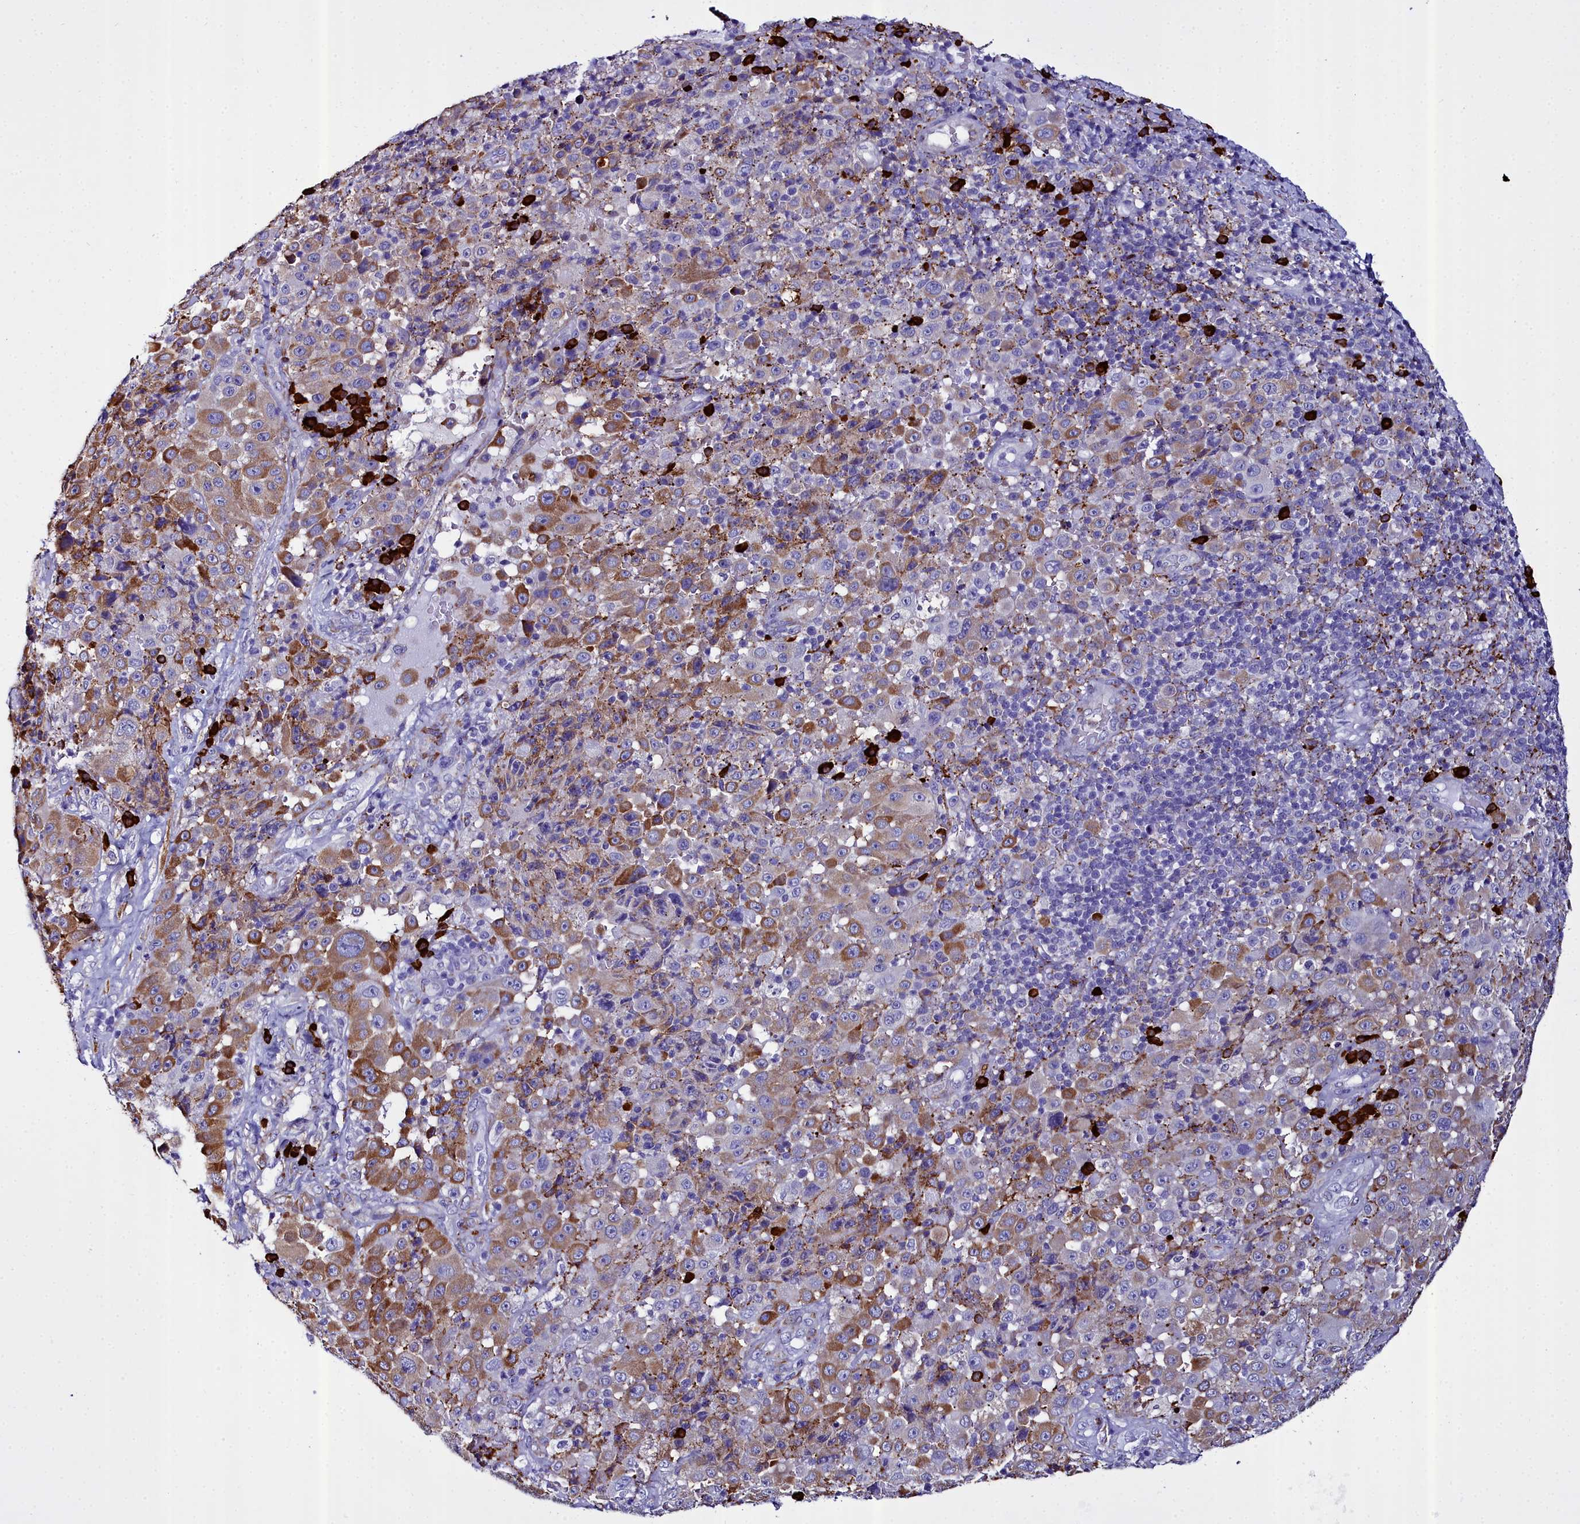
{"staining": {"intensity": "moderate", "quantity": "<25%", "location": "cytoplasmic/membranous"}, "tissue": "melanoma", "cell_type": "Tumor cells", "image_type": "cancer", "snomed": [{"axis": "morphology", "description": "Malignant melanoma, Metastatic site"}, {"axis": "topography", "description": "Lymph node"}], "caption": "Immunohistochemistry (IHC) staining of malignant melanoma (metastatic site), which exhibits low levels of moderate cytoplasmic/membranous expression in about <25% of tumor cells indicating moderate cytoplasmic/membranous protein expression. The staining was performed using DAB (3,3'-diaminobenzidine) (brown) for protein detection and nuclei were counterstained in hematoxylin (blue).", "gene": "TXNDC5", "patient": {"sex": "male", "age": 62}}